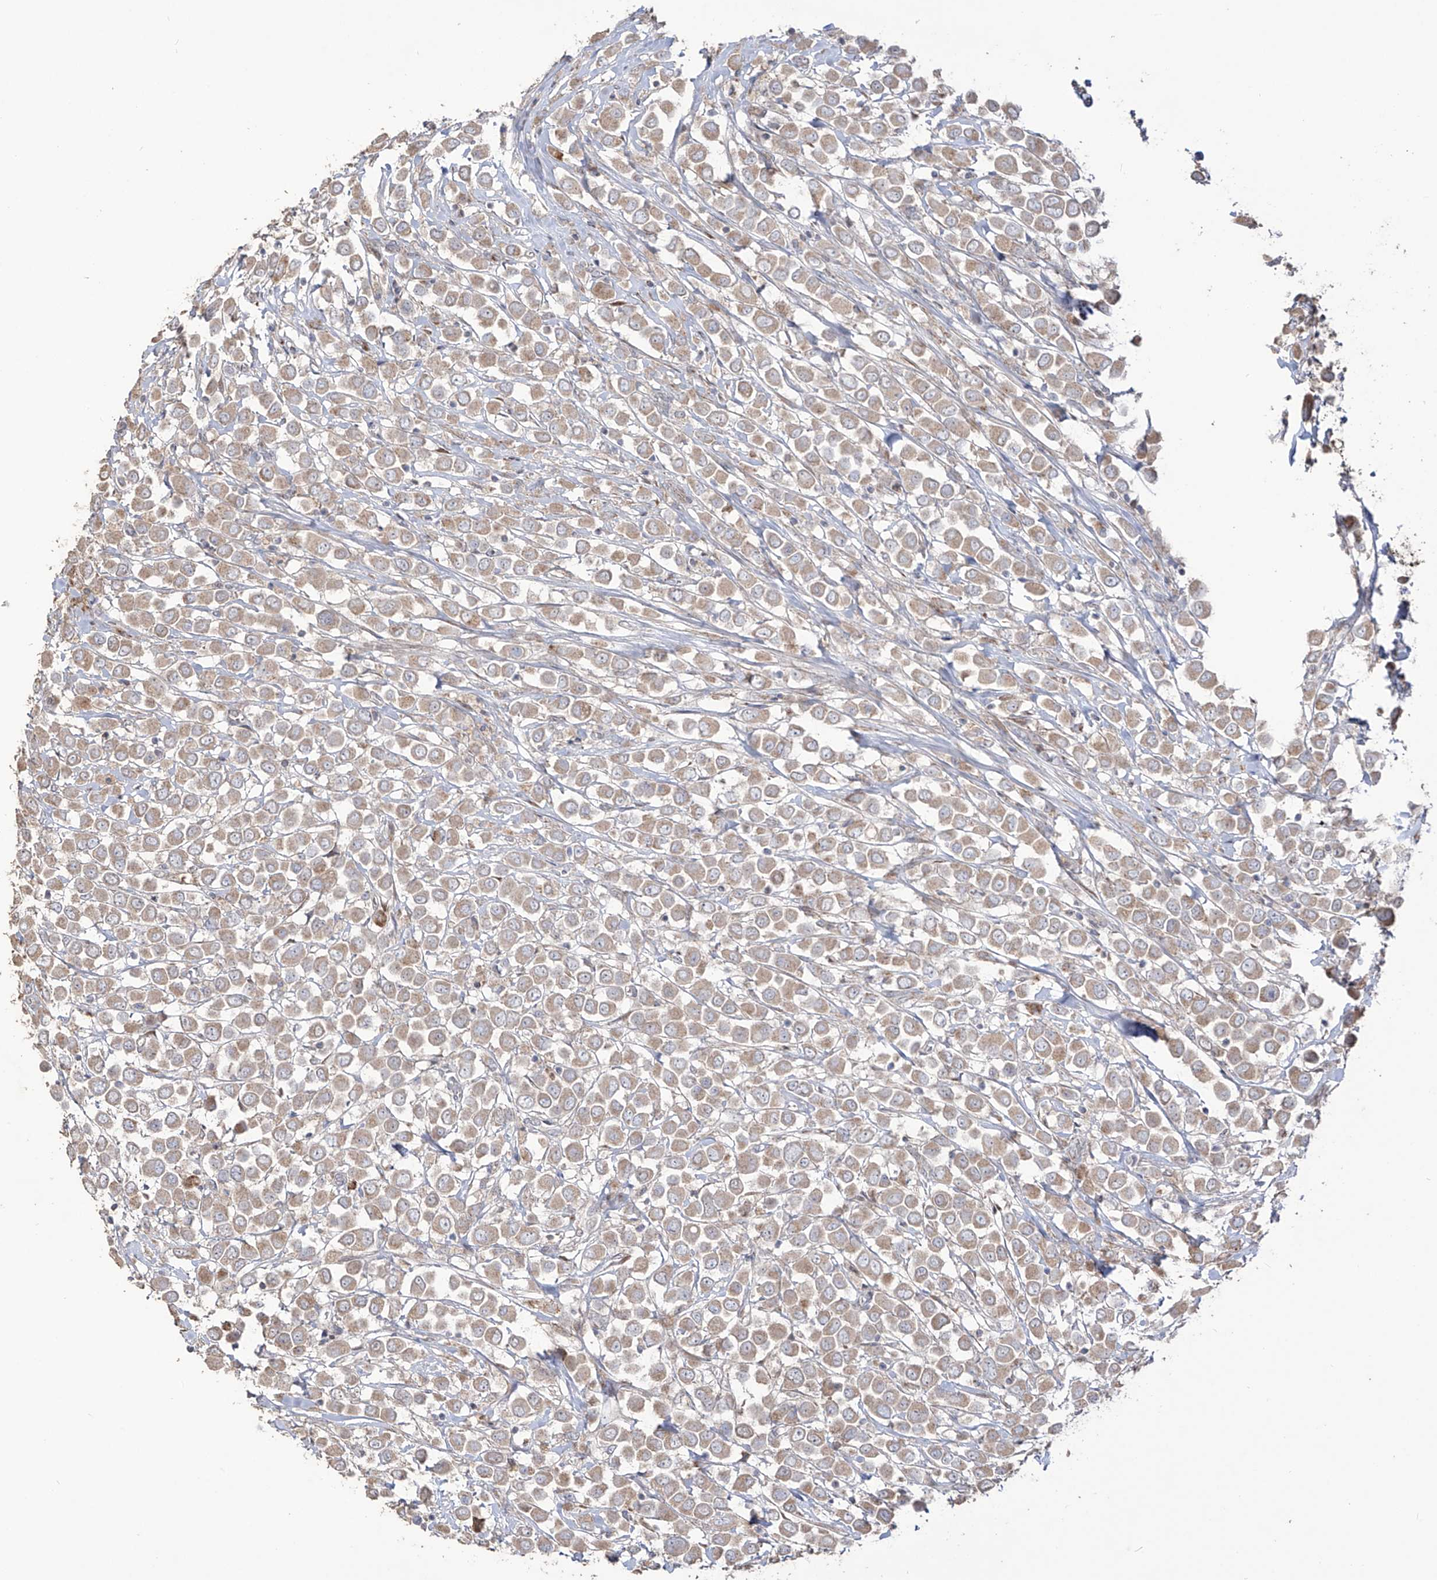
{"staining": {"intensity": "weak", "quantity": ">75%", "location": "cytoplasmic/membranous"}, "tissue": "breast cancer", "cell_type": "Tumor cells", "image_type": "cancer", "snomed": [{"axis": "morphology", "description": "Duct carcinoma"}, {"axis": "topography", "description": "Breast"}], "caption": "Brown immunohistochemical staining in breast cancer (infiltrating ductal carcinoma) demonstrates weak cytoplasmic/membranous expression in about >75% of tumor cells.", "gene": "YKT6", "patient": {"sex": "female", "age": 61}}